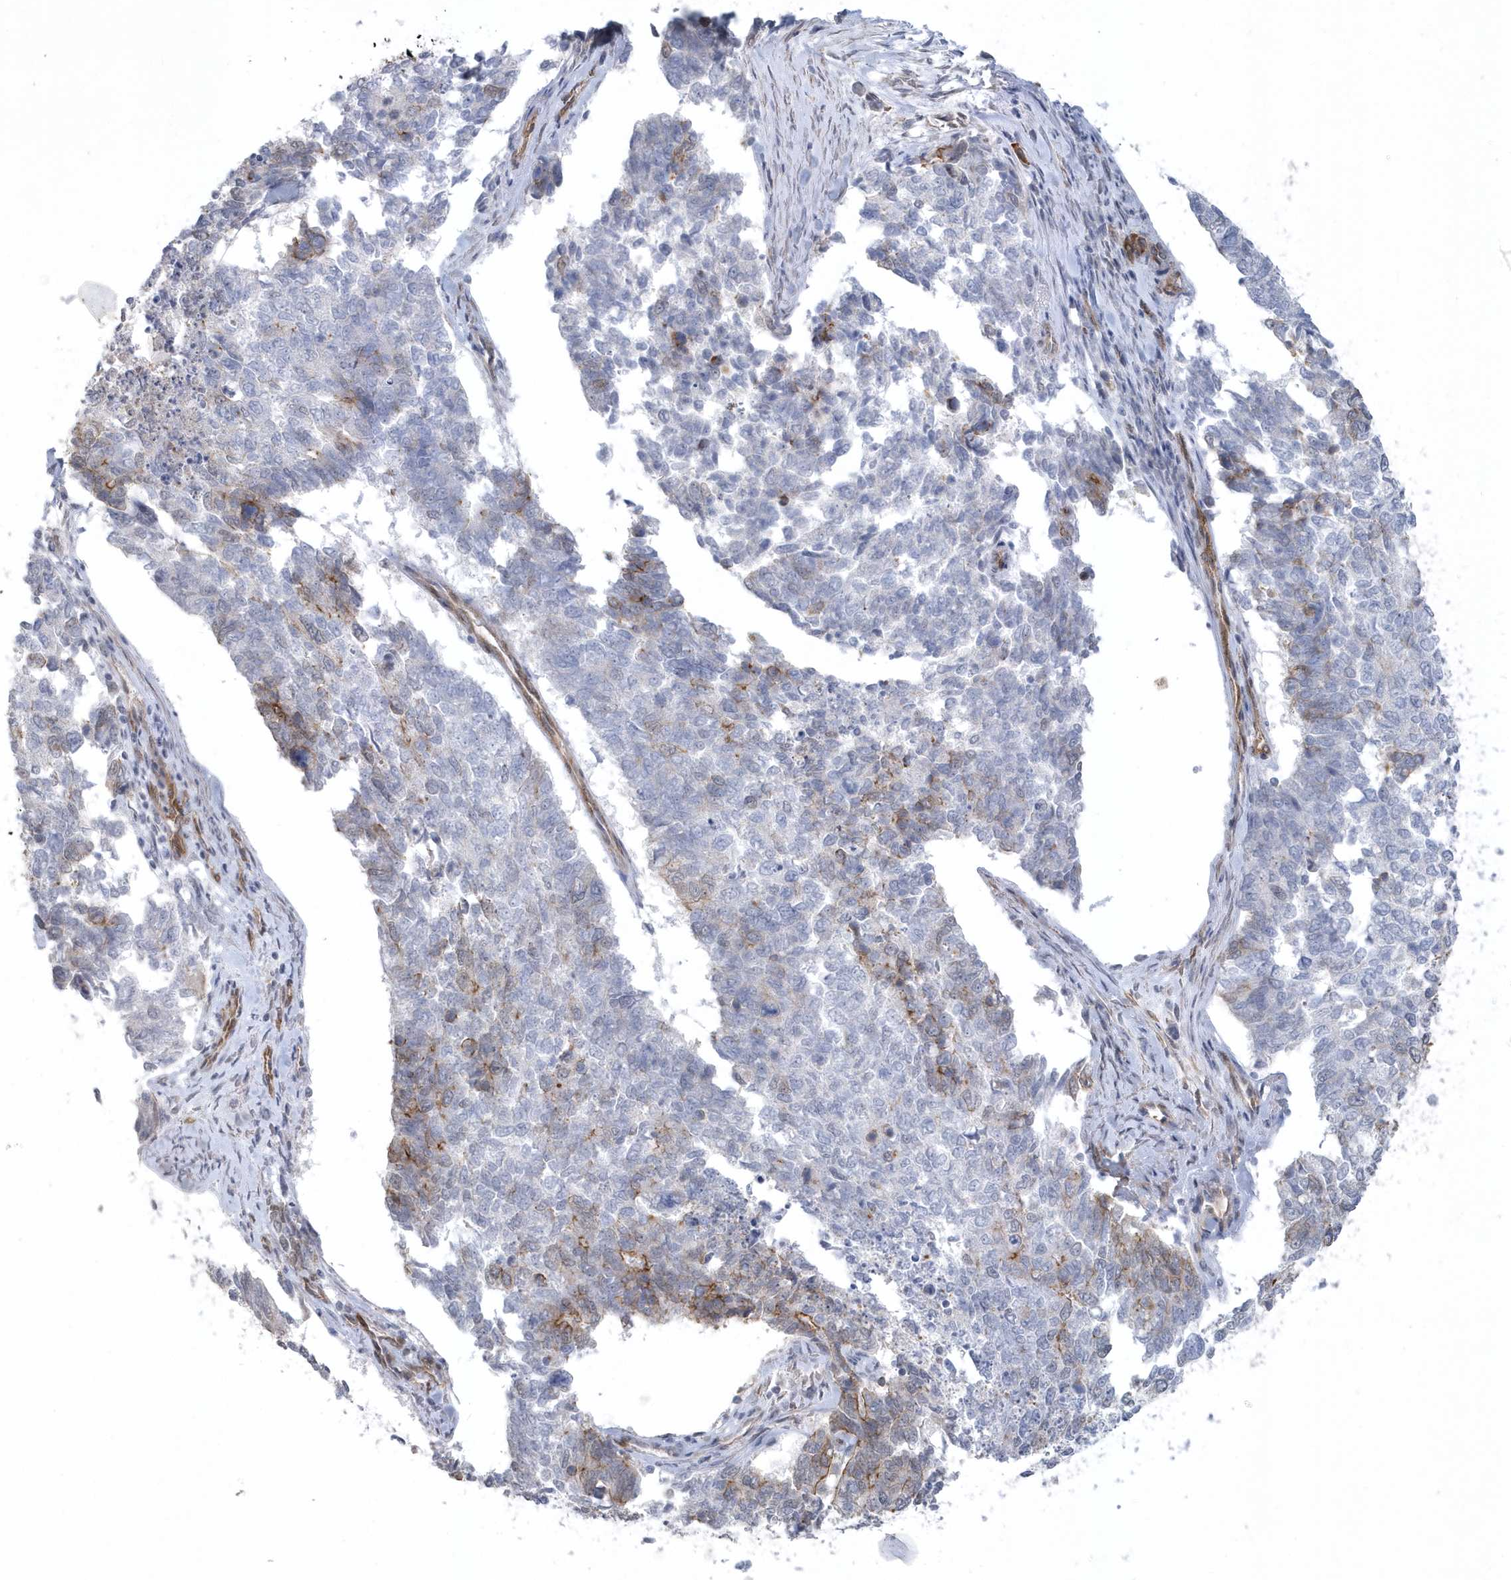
{"staining": {"intensity": "weak", "quantity": "<25%", "location": "cytoplasmic/membranous"}, "tissue": "cervical cancer", "cell_type": "Tumor cells", "image_type": "cancer", "snomed": [{"axis": "morphology", "description": "Squamous cell carcinoma, NOS"}, {"axis": "topography", "description": "Cervix"}], "caption": "Cervical cancer (squamous cell carcinoma) stained for a protein using IHC shows no positivity tumor cells.", "gene": "RAI14", "patient": {"sex": "female", "age": 63}}